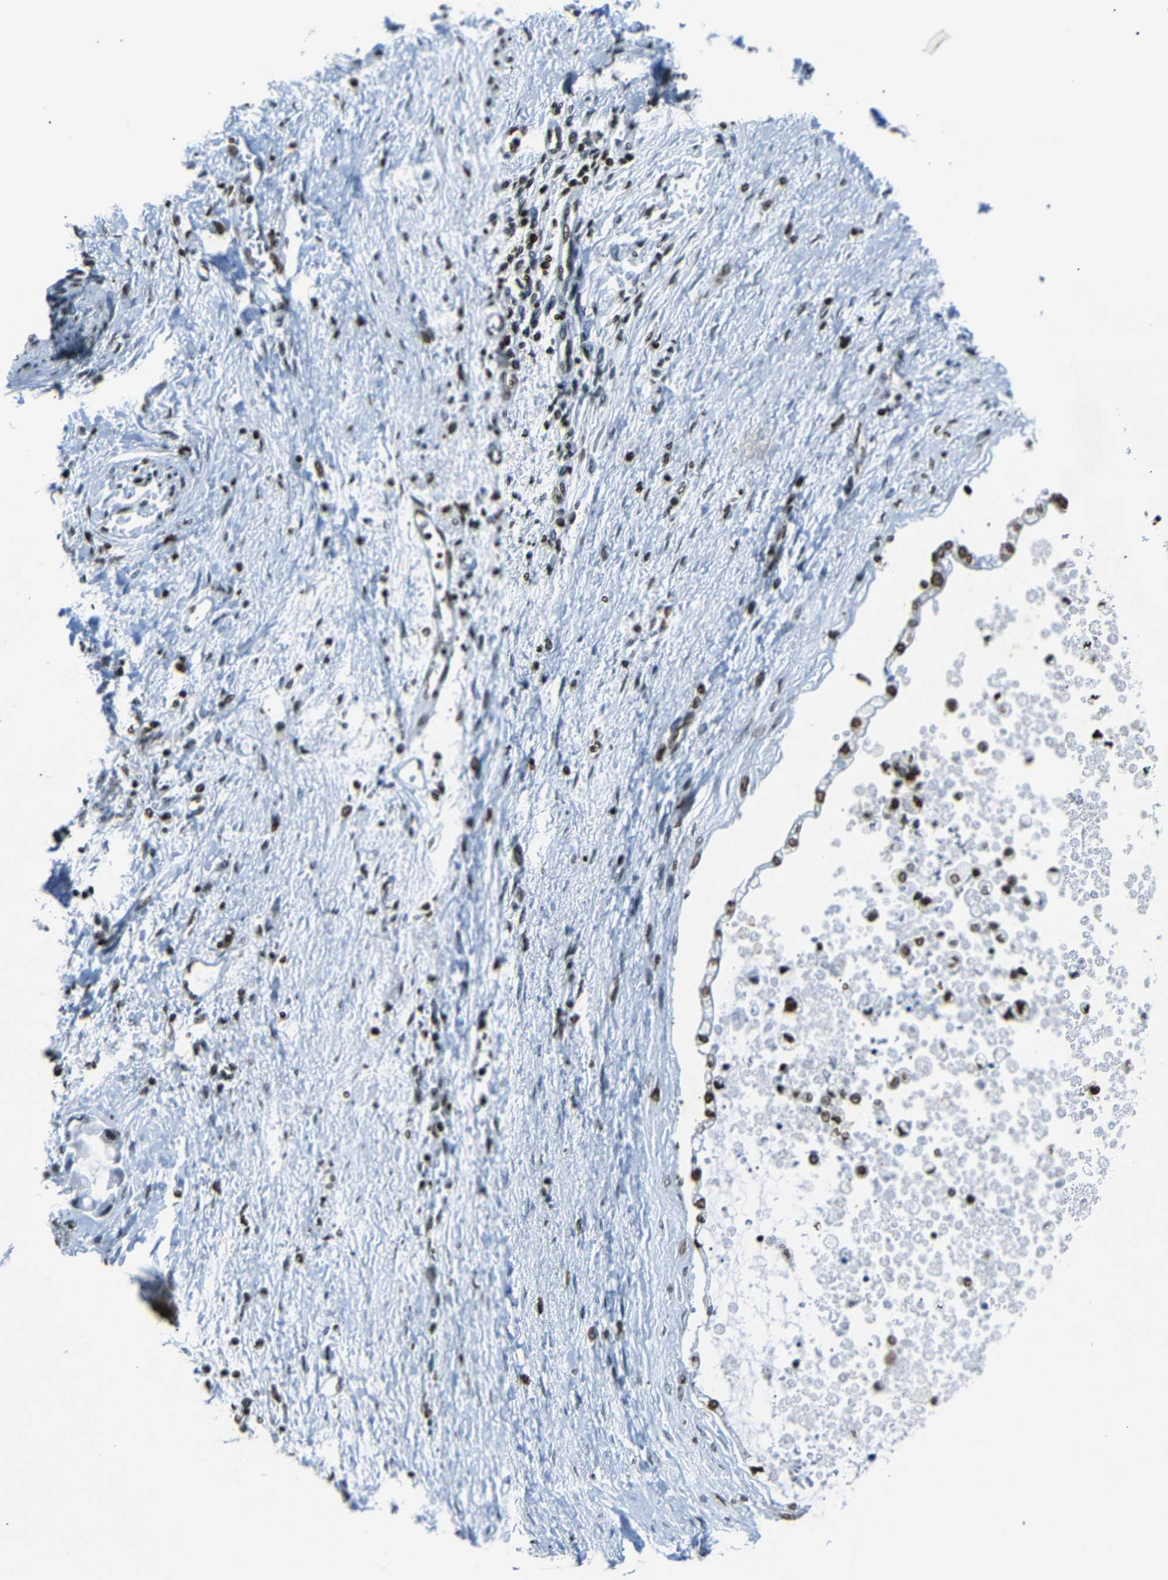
{"staining": {"intensity": "strong", "quantity": ">75%", "location": "nuclear"}, "tissue": "liver cancer", "cell_type": "Tumor cells", "image_type": "cancer", "snomed": [{"axis": "morphology", "description": "Cholangiocarcinoma"}, {"axis": "topography", "description": "Liver"}], "caption": "An image of human liver cancer stained for a protein shows strong nuclear brown staining in tumor cells. The staining was performed using DAB (3,3'-diaminobenzidine) to visualize the protein expression in brown, while the nuclei were stained in blue with hematoxylin (Magnification: 20x).", "gene": "HMGN1", "patient": {"sex": "male", "age": 50}}